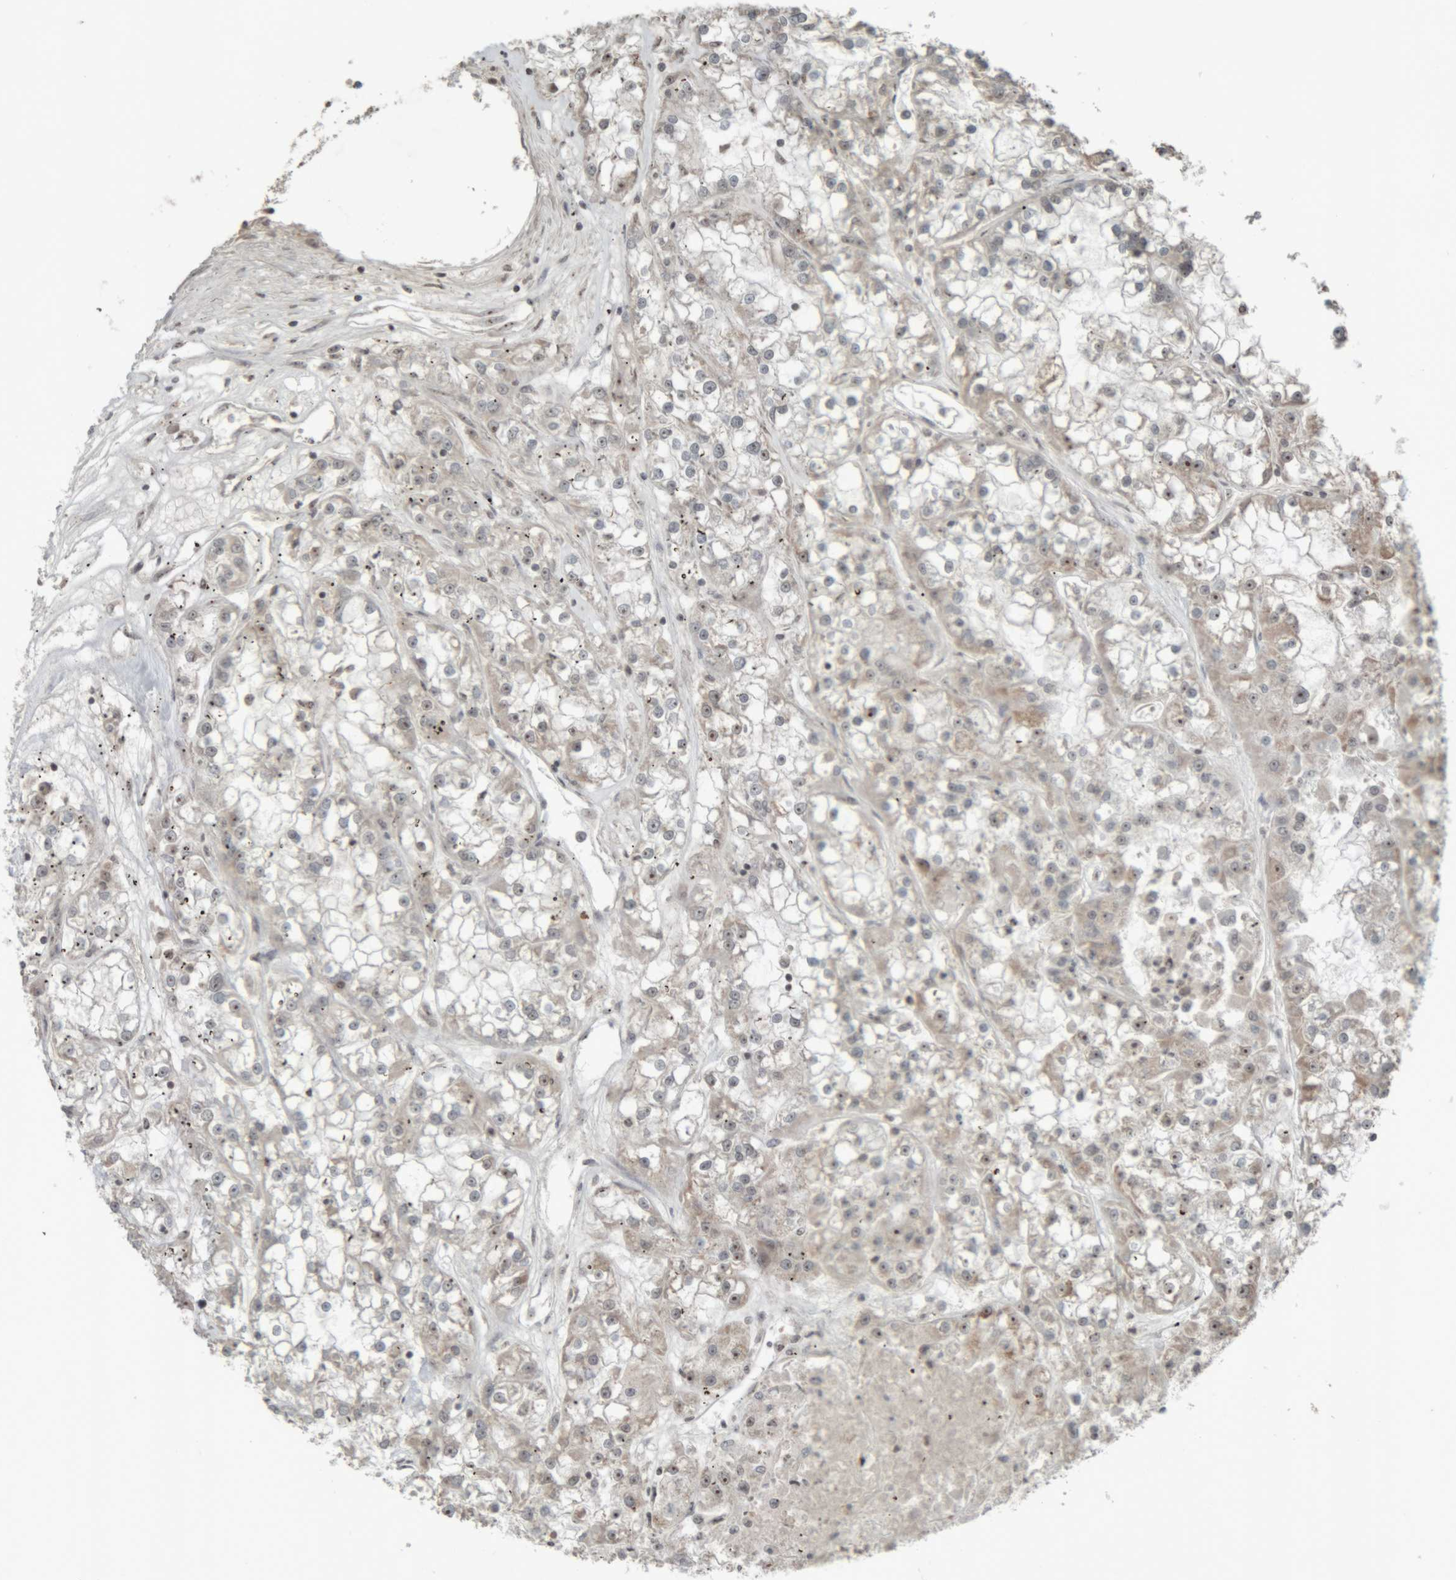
{"staining": {"intensity": "weak", "quantity": "25%-75%", "location": "cytoplasmic/membranous,nuclear"}, "tissue": "renal cancer", "cell_type": "Tumor cells", "image_type": "cancer", "snomed": [{"axis": "morphology", "description": "Adenocarcinoma, NOS"}, {"axis": "topography", "description": "Kidney"}], "caption": "Immunohistochemical staining of renal cancer shows low levels of weak cytoplasmic/membranous and nuclear protein expression in approximately 25%-75% of tumor cells. (brown staining indicates protein expression, while blue staining denotes nuclei).", "gene": "RPF1", "patient": {"sex": "female", "age": 52}}